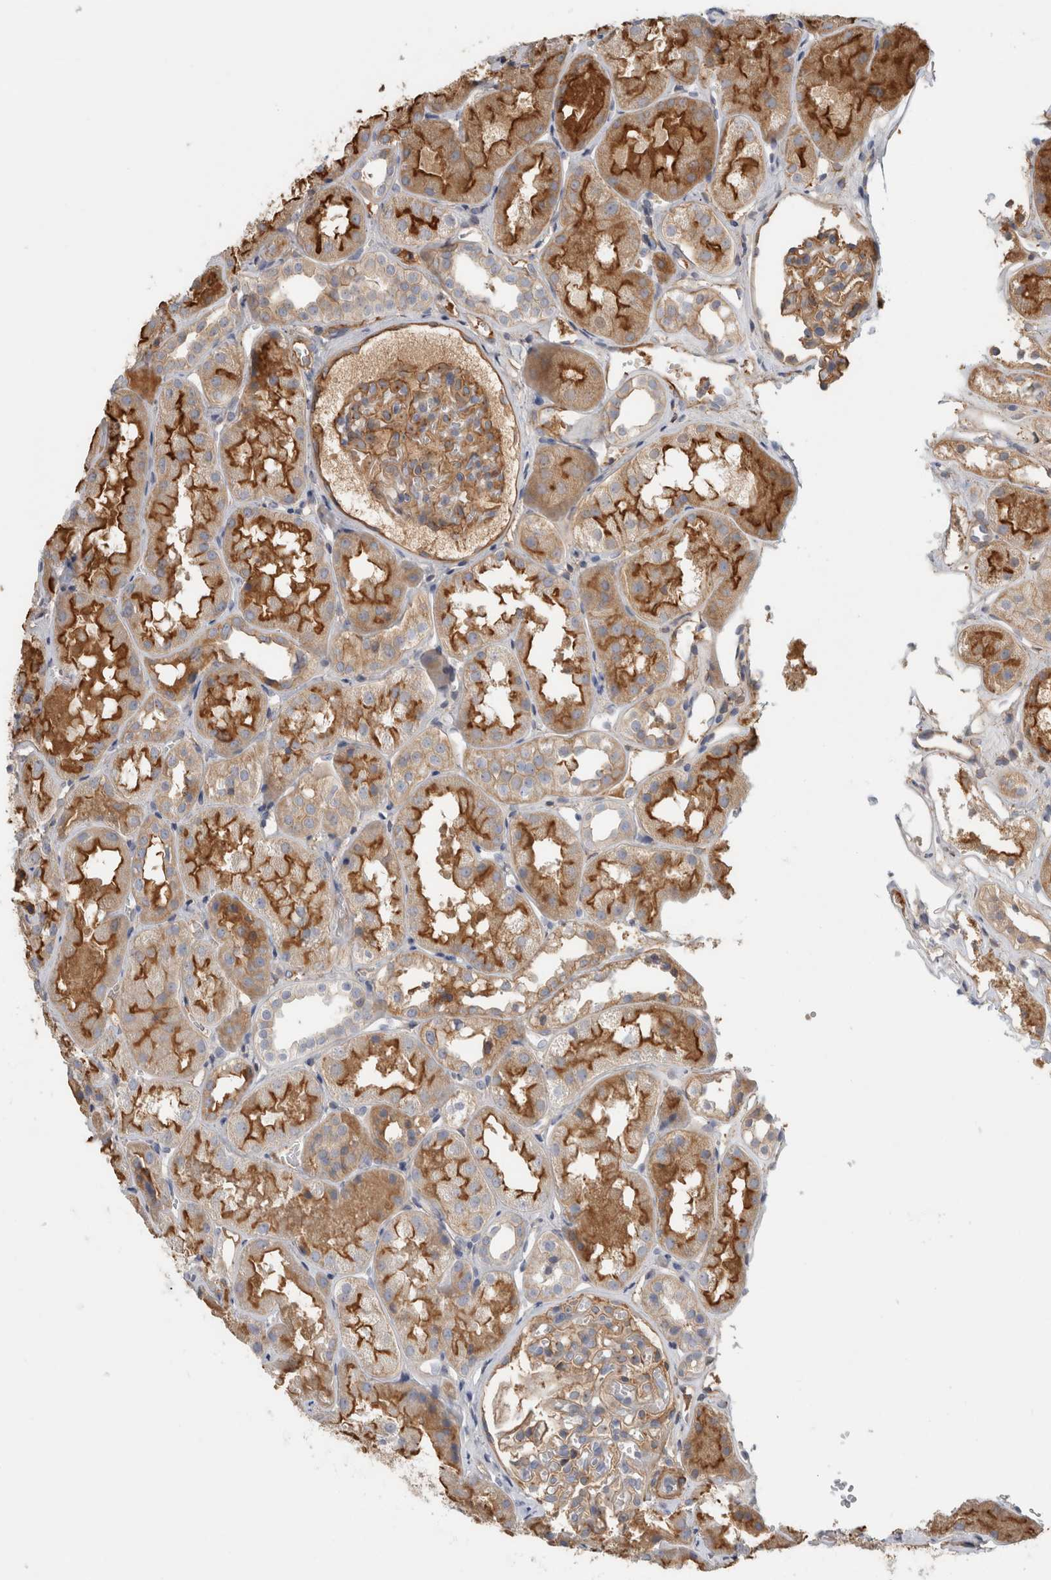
{"staining": {"intensity": "moderate", "quantity": ">75%", "location": "cytoplasmic/membranous"}, "tissue": "kidney", "cell_type": "Cells in glomeruli", "image_type": "normal", "snomed": [{"axis": "morphology", "description": "Normal tissue, NOS"}, {"axis": "topography", "description": "Kidney"}], "caption": "Cells in glomeruli display medium levels of moderate cytoplasmic/membranous positivity in approximately >75% of cells in unremarkable human kidney.", "gene": "CFI", "patient": {"sex": "male", "age": 16}}